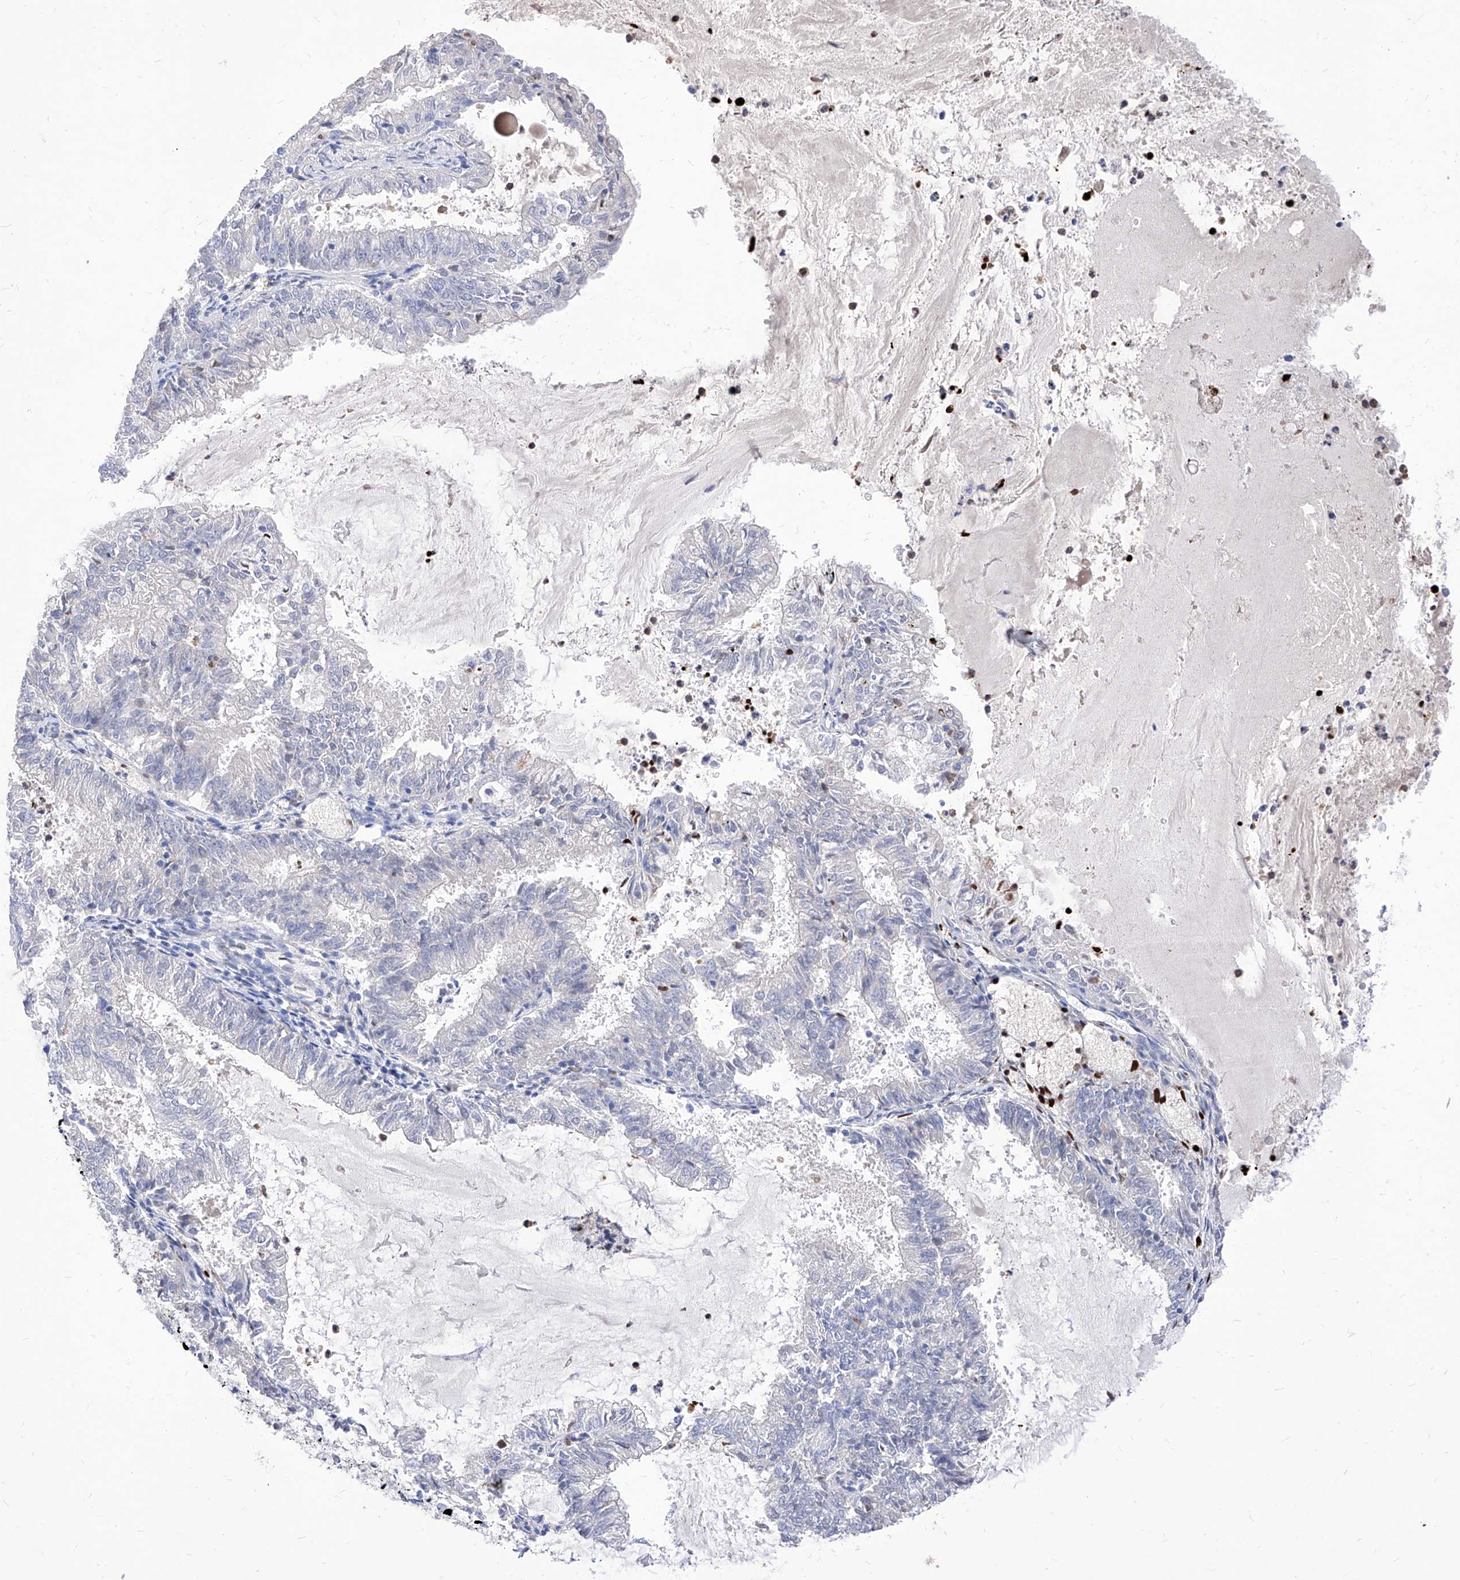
{"staining": {"intensity": "negative", "quantity": "none", "location": "none"}, "tissue": "endometrial cancer", "cell_type": "Tumor cells", "image_type": "cancer", "snomed": [{"axis": "morphology", "description": "Adenocarcinoma, NOS"}, {"axis": "topography", "description": "Endometrium"}], "caption": "Immunohistochemistry (IHC) photomicrograph of endometrial cancer stained for a protein (brown), which displays no expression in tumor cells. (IHC, brightfield microscopy, high magnification).", "gene": "VAX1", "patient": {"sex": "female", "age": 57}}